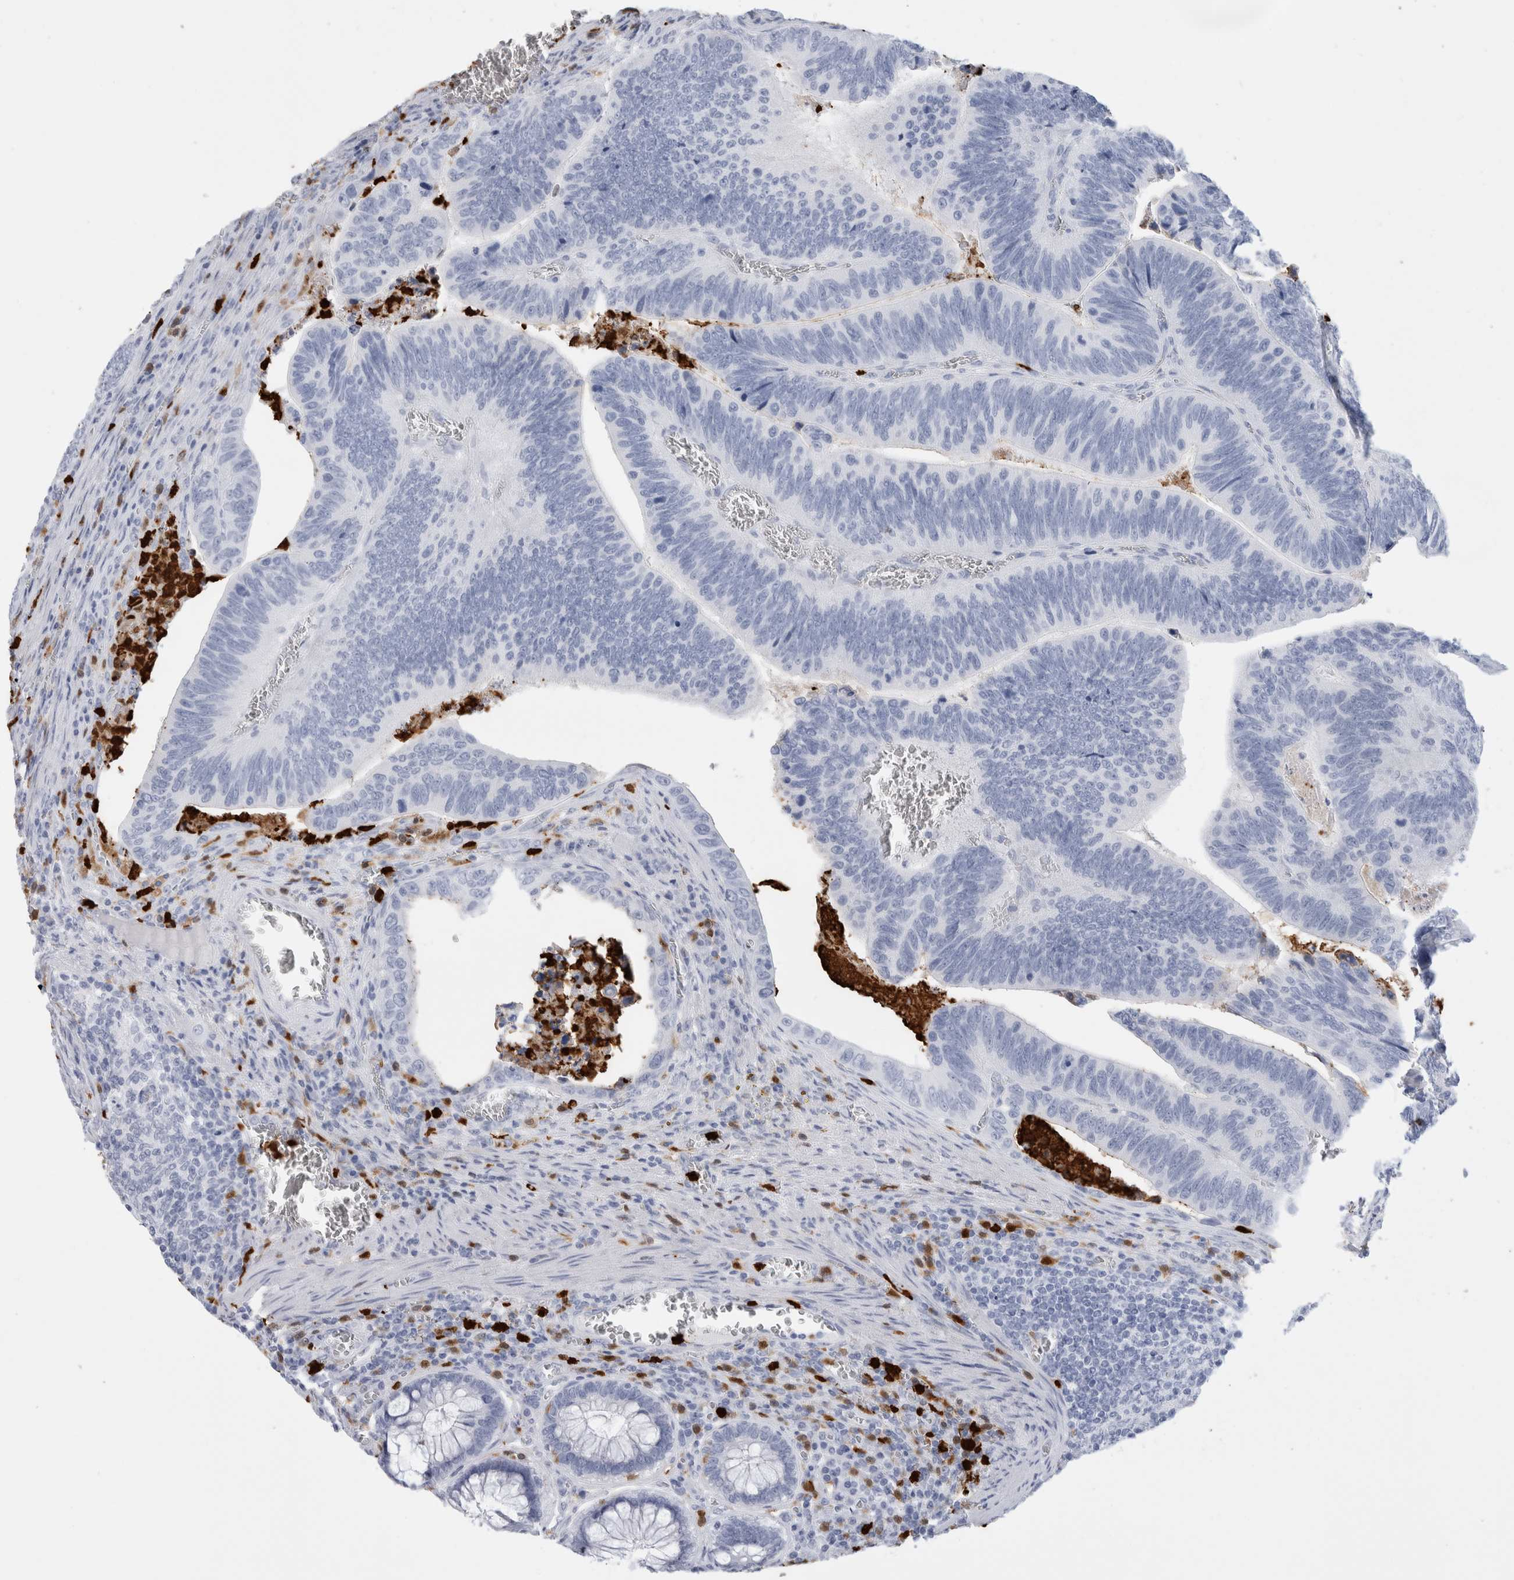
{"staining": {"intensity": "negative", "quantity": "none", "location": "none"}, "tissue": "colorectal cancer", "cell_type": "Tumor cells", "image_type": "cancer", "snomed": [{"axis": "morphology", "description": "Inflammation, NOS"}, {"axis": "morphology", "description": "Adenocarcinoma, NOS"}, {"axis": "topography", "description": "Colon"}], "caption": "Immunohistochemistry (IHC) histopathology image of neoplastic tissue: colorectal adenocarcinoma stained with DAB (3,3'-diaminobenzidine) displays no significant protein expression in tumor cells.", "gene": "S100A8", "patient": {"sex": "male", "age": 72}}